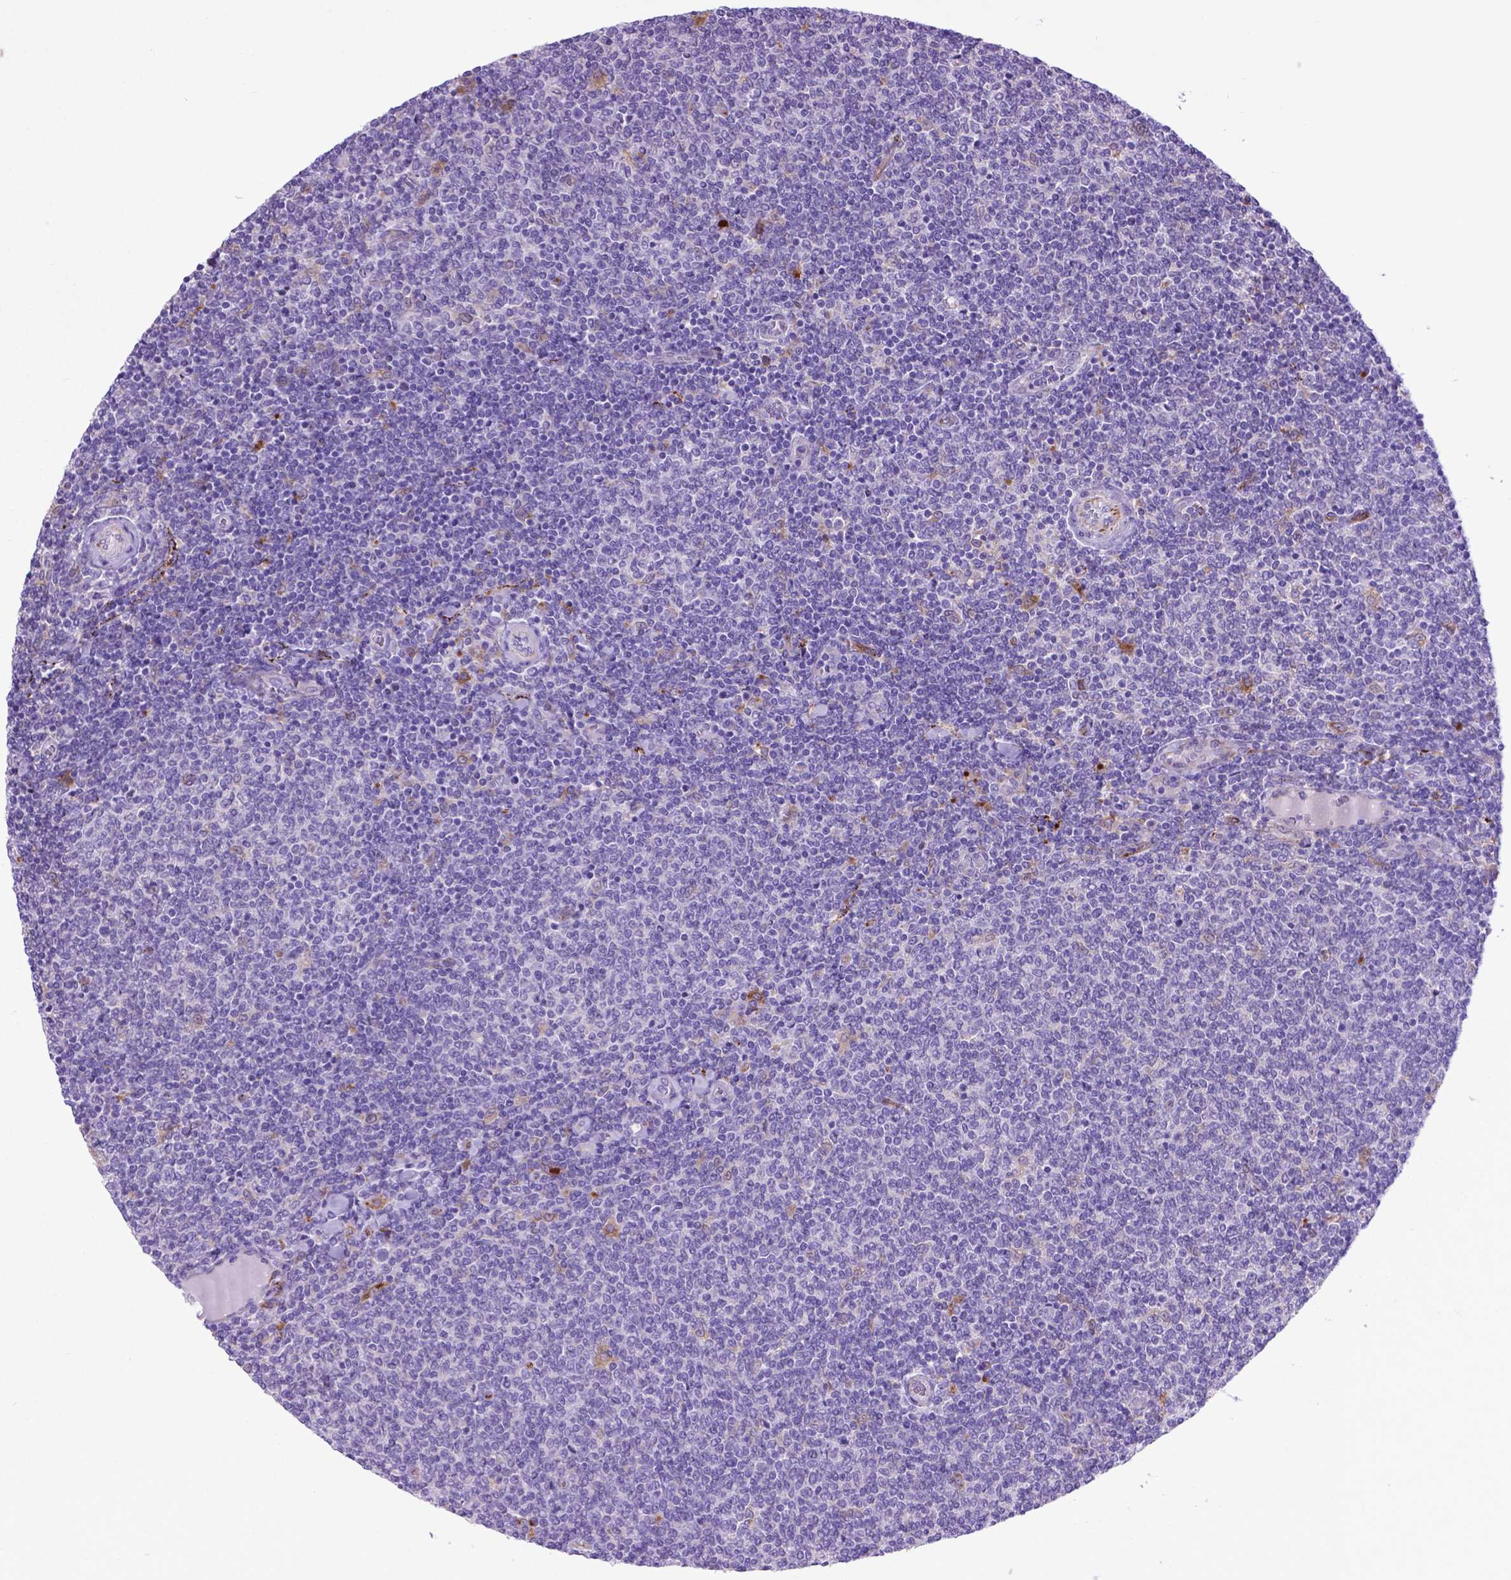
{"staining": {"intensity": "negative", "quantity": "none", "location": "none"}, "tissue": "lymphoma", "cell_type": "Tumor cells", "image_type": "cancer", "snomed": [{"axis": "morphology", "description": "Malignant lymphoma, non-Hodgkin's type, Low grade"}, {"axis": "topography", "description": "Lymph node"}], "caption": "The micrograph demonstrates no significant positivity in tumor cells of low-grade malignant lymphoma, non-Hodgkin's type.", "gene": "LZTR1", "patient": {"sex": "male", "age": 52}}